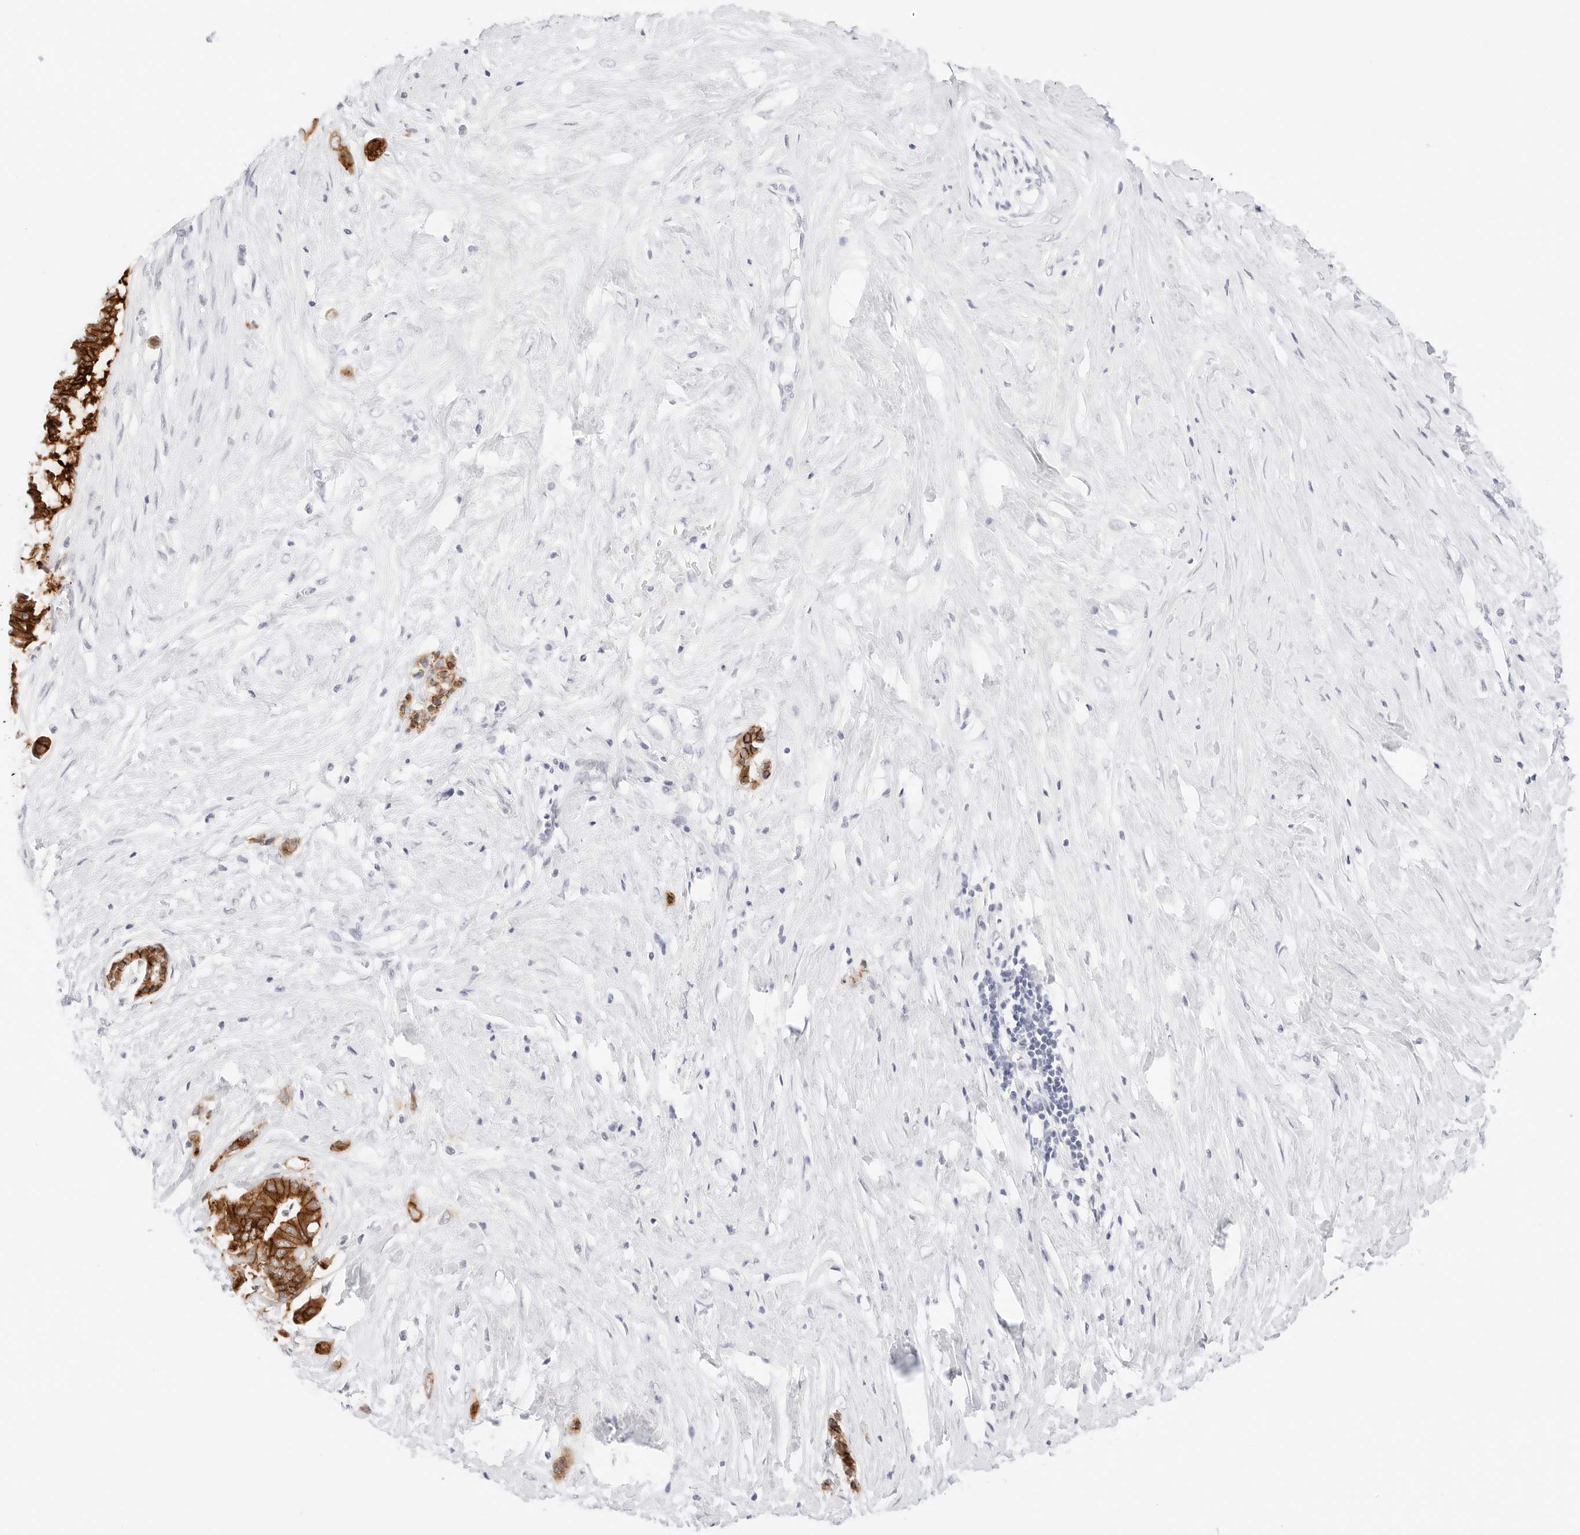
{"staining": {"intensity": "strong", "quantity": ">75%", "location": "cytoplasmic/membranous"}, "tissue": "pancreatic cancer", "cell_type": "Tumor cells", "image_type": "cancer", "snomed": [{"axis": "morphology", "description": "Adenocarcinoma, NOS"}, {"axis": "topography", "description": "Pancreas"}], "caption": "Approximately >75% of tumor cells in adenocarcinoma (pancreatic) exhibit strong cytoplasmic/membranous protein expression as visualized by brown immunohistochemical staining.", "gene": "CDH1", "patient": {"sex": "male", "age": 41}}